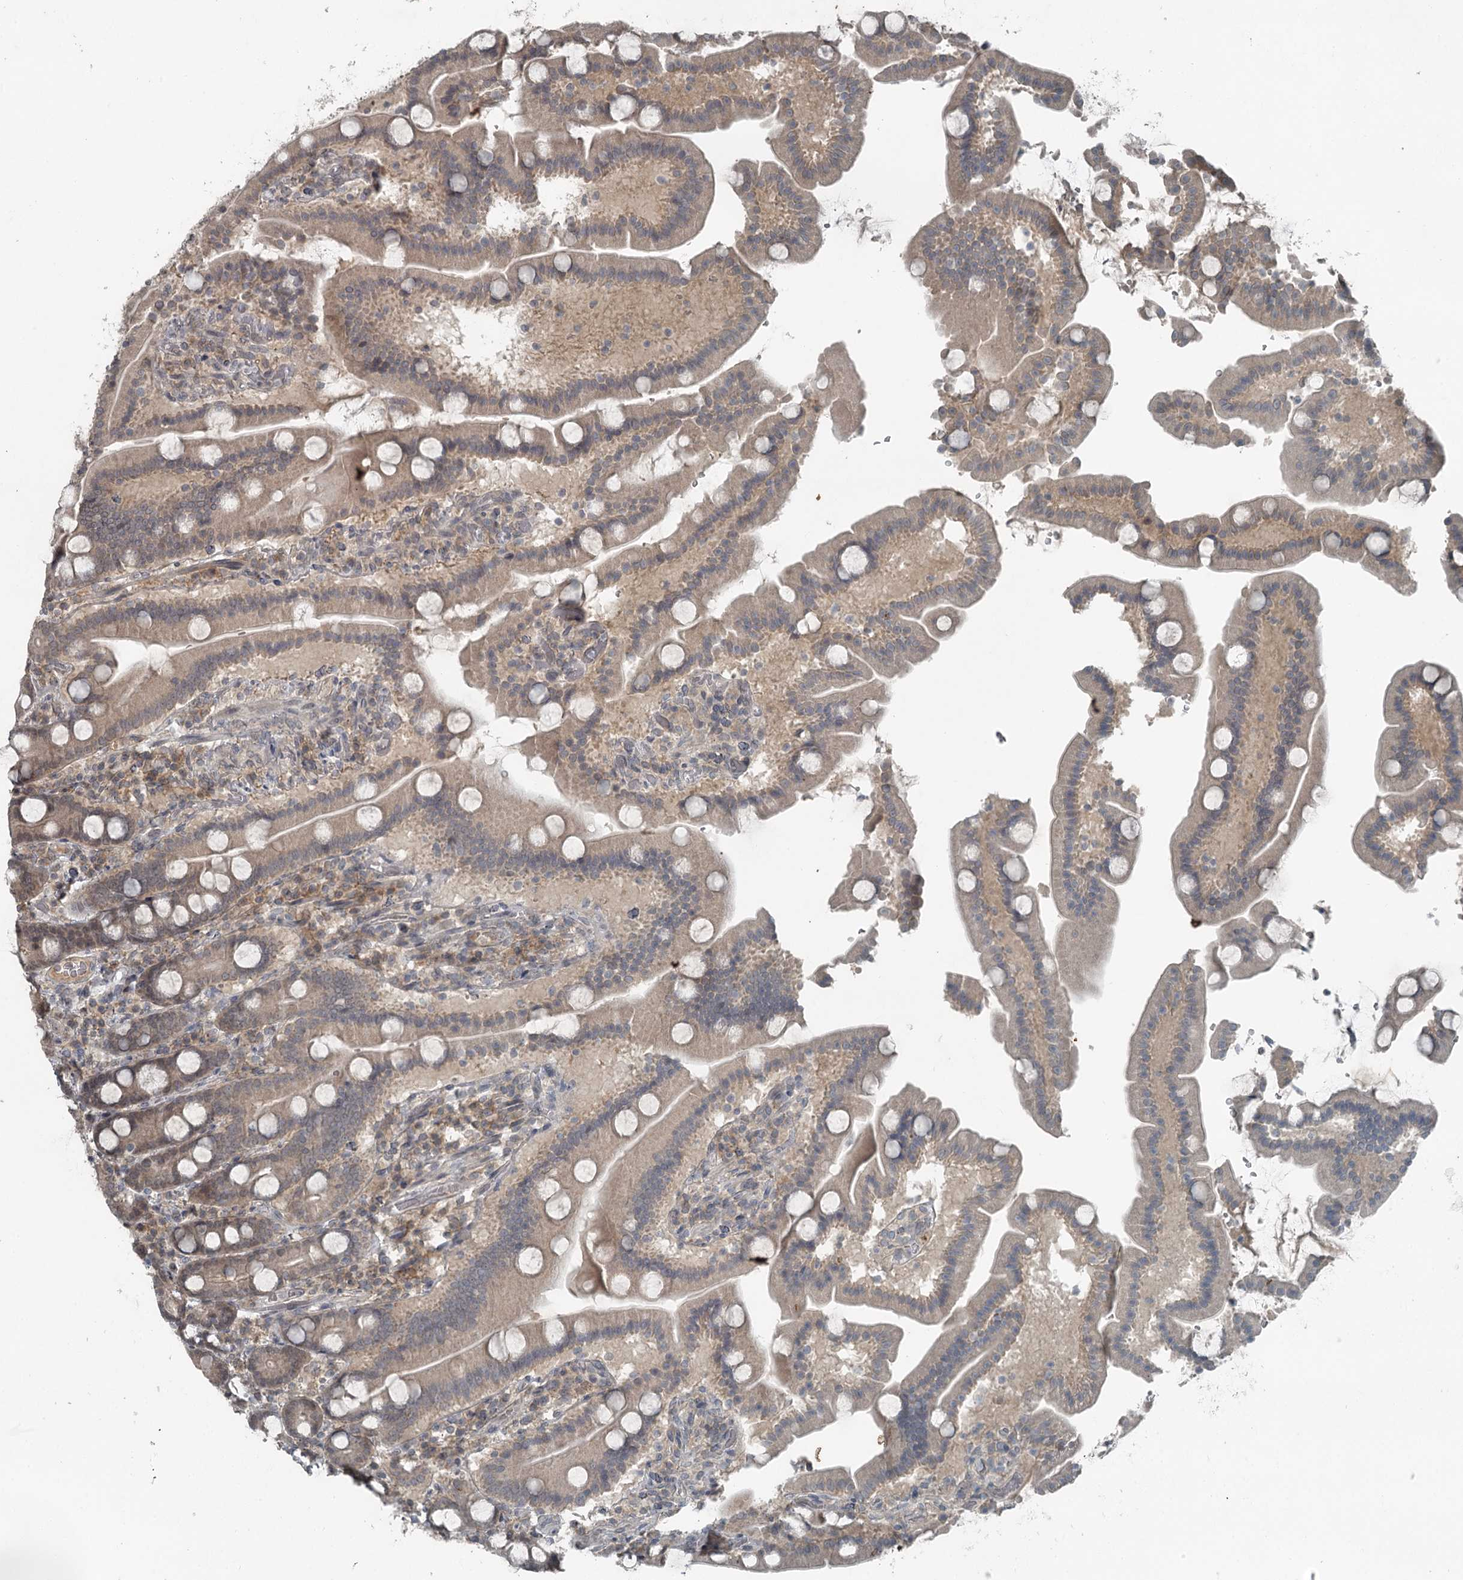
{"staining": {"intensity": "weak", "quantity": "<25%", "location": "cytoplasmic/membranous"}, "tissue": "duodenum", "cell_type": "Glandular cells", "image_type": "normal", "snomed": [{"axis": "morphology", "description": "Normal tissue, NOS"}, {"axis": "topography", "description": "Duodenum"}], "caption": "Normal duodenum was stained to show a protein in brown. There is no significant expression in glandular cells. (Brightfield microscopy of DAB (3,3'-diaminobenzidine) immunohistochemistry (IHC) at high magnification).", "gene": "SLC39A8", "patient": {"sex": "male", "age": 55}}